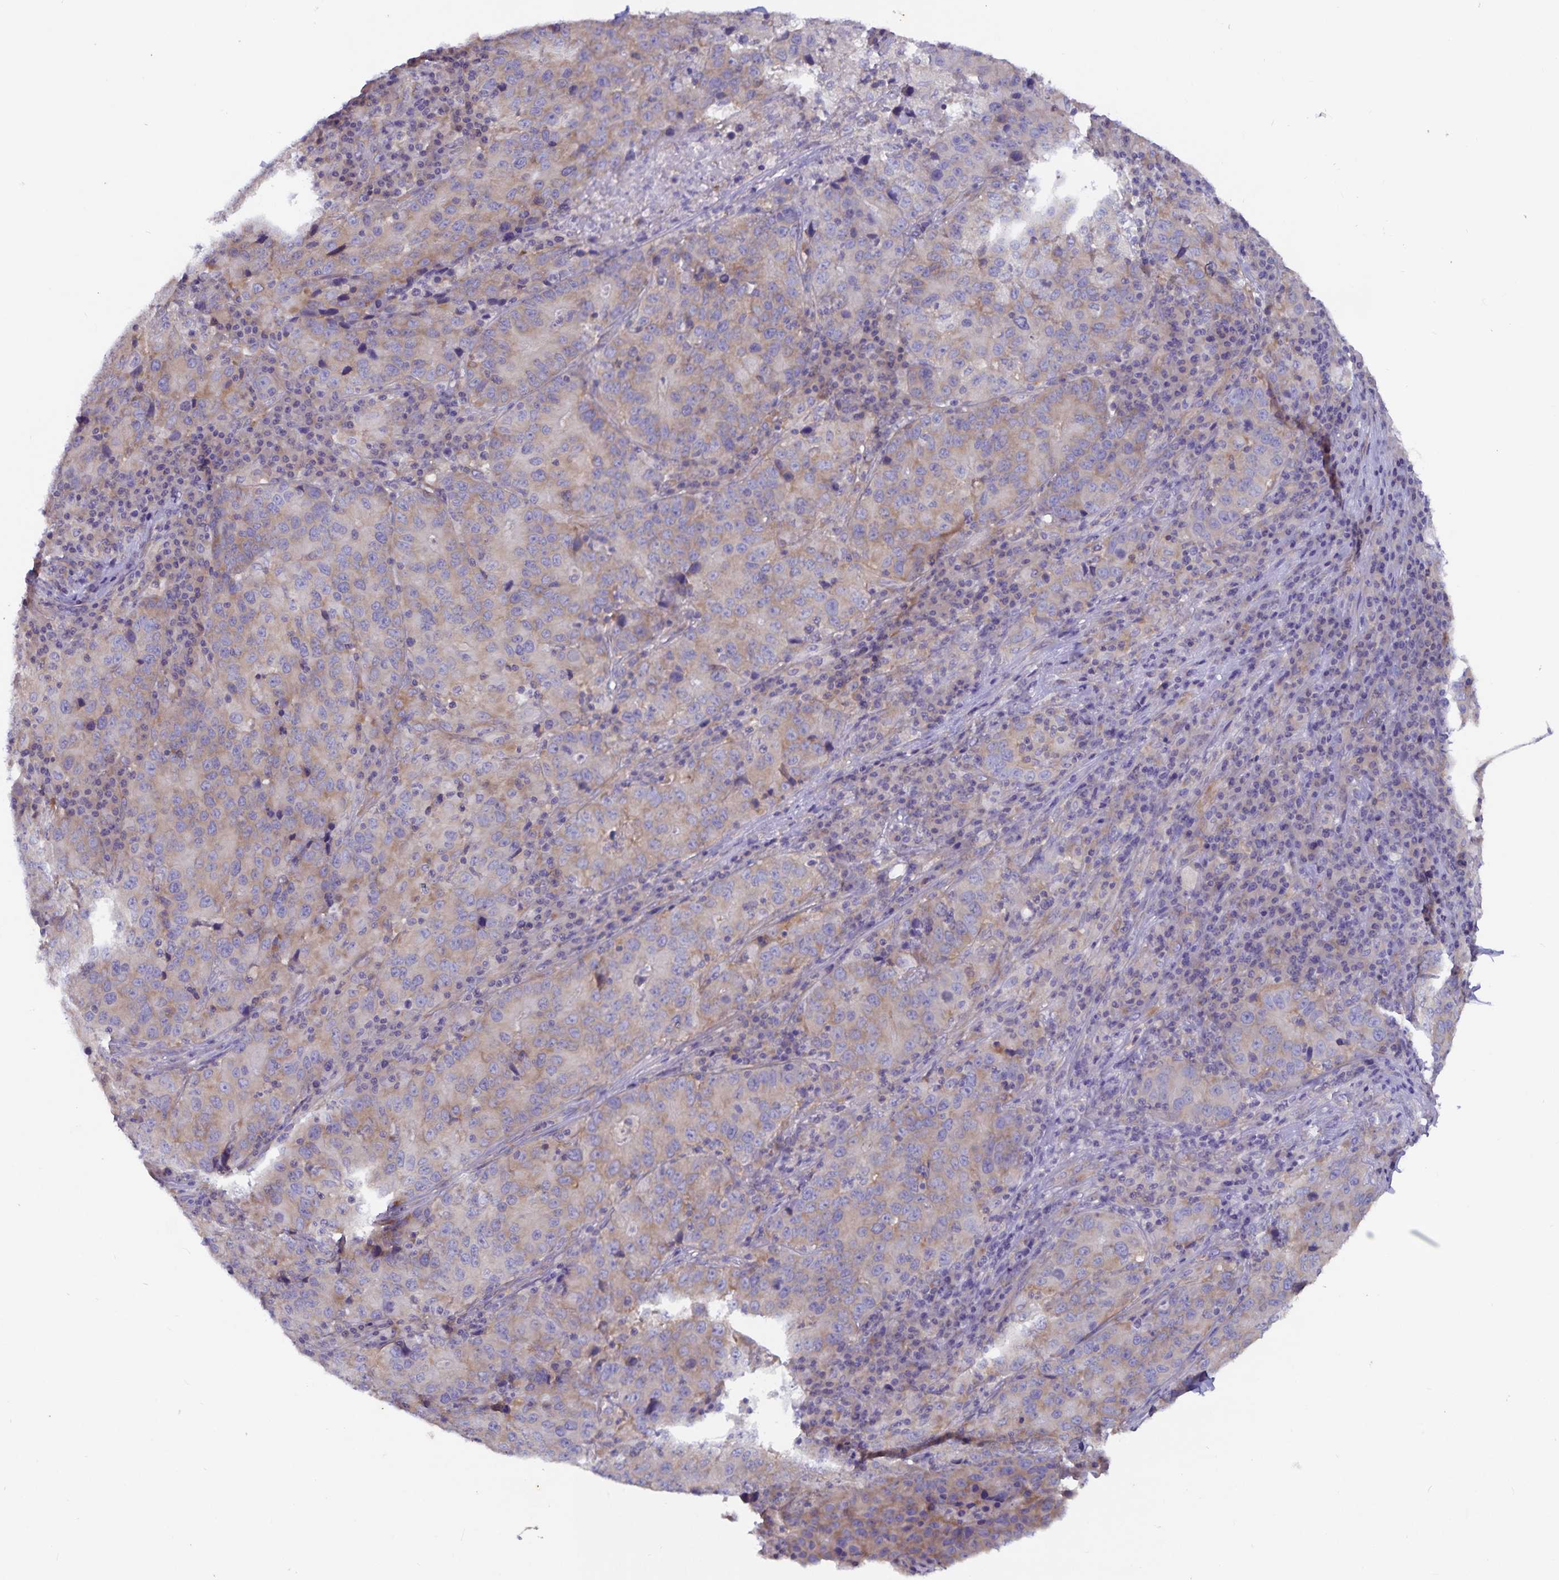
{"staining": {"intensity": "moderate", "quantity": "25%-75%", "location": "cytoplasmic/membranous"}, "tissue": "stomach cancer", "cell_type": "Tumor cells", "image_type": "cancer", "snomed": [{"axis": "morphology", "description": "Adenocarcinoma, NOS"}, {"axis": "topography", "description": "Stomach"}], "caption": "Protein expression analysis of stomach cancer exhibits moderate cytoplasmic/membranous staining in approximately 25%-75% of tumor cells.", "gene": "FAM120A", "patient": {"sex": "male", "age": 71}}